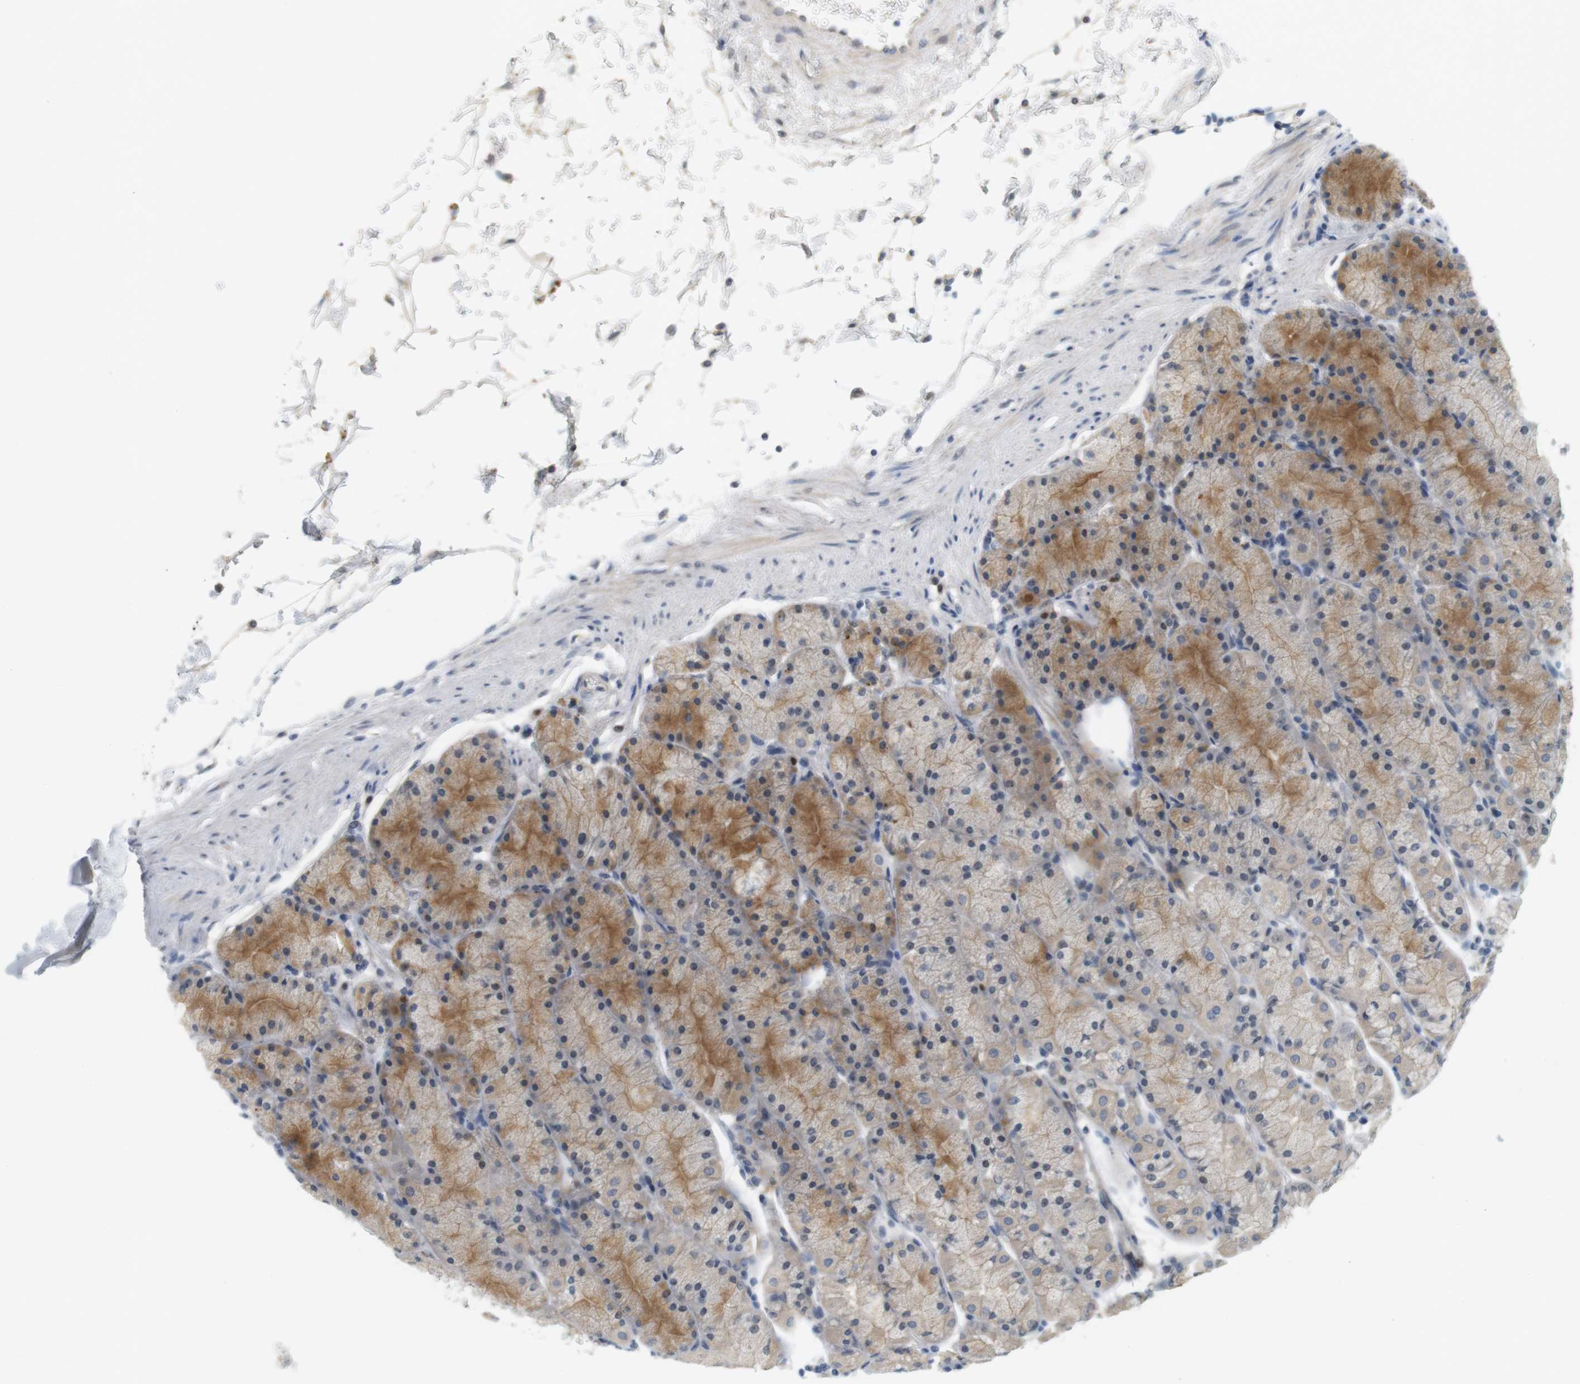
{"staining": {"intensity": "moderate", "quantity": "25%-75%", "location": "cytoplasmic/membranous"}, "tissue": "stomach", "cell_type": "Glandular cells", "image_type": "normal", "snomed": [{"axis": "morphology", "description": "Normal tissue, NOS"}, {"axis": "topography", "description": "Stomach, upper"}, {"axis": "topography", "description": "Stomach"}], "caption": "Glandular cells demonstrate medium levels of moderate cytoplasmic/membranous staining in approximately 25%-75% of cells in unremarkable stomach. The protein of interest is stained brown, and the nuclei are stained in blue (DAB IHC with brightfield microscopy, high magnification).", "gene": "CREB3L2", "patient": {"sex": "male", "age": 76}}